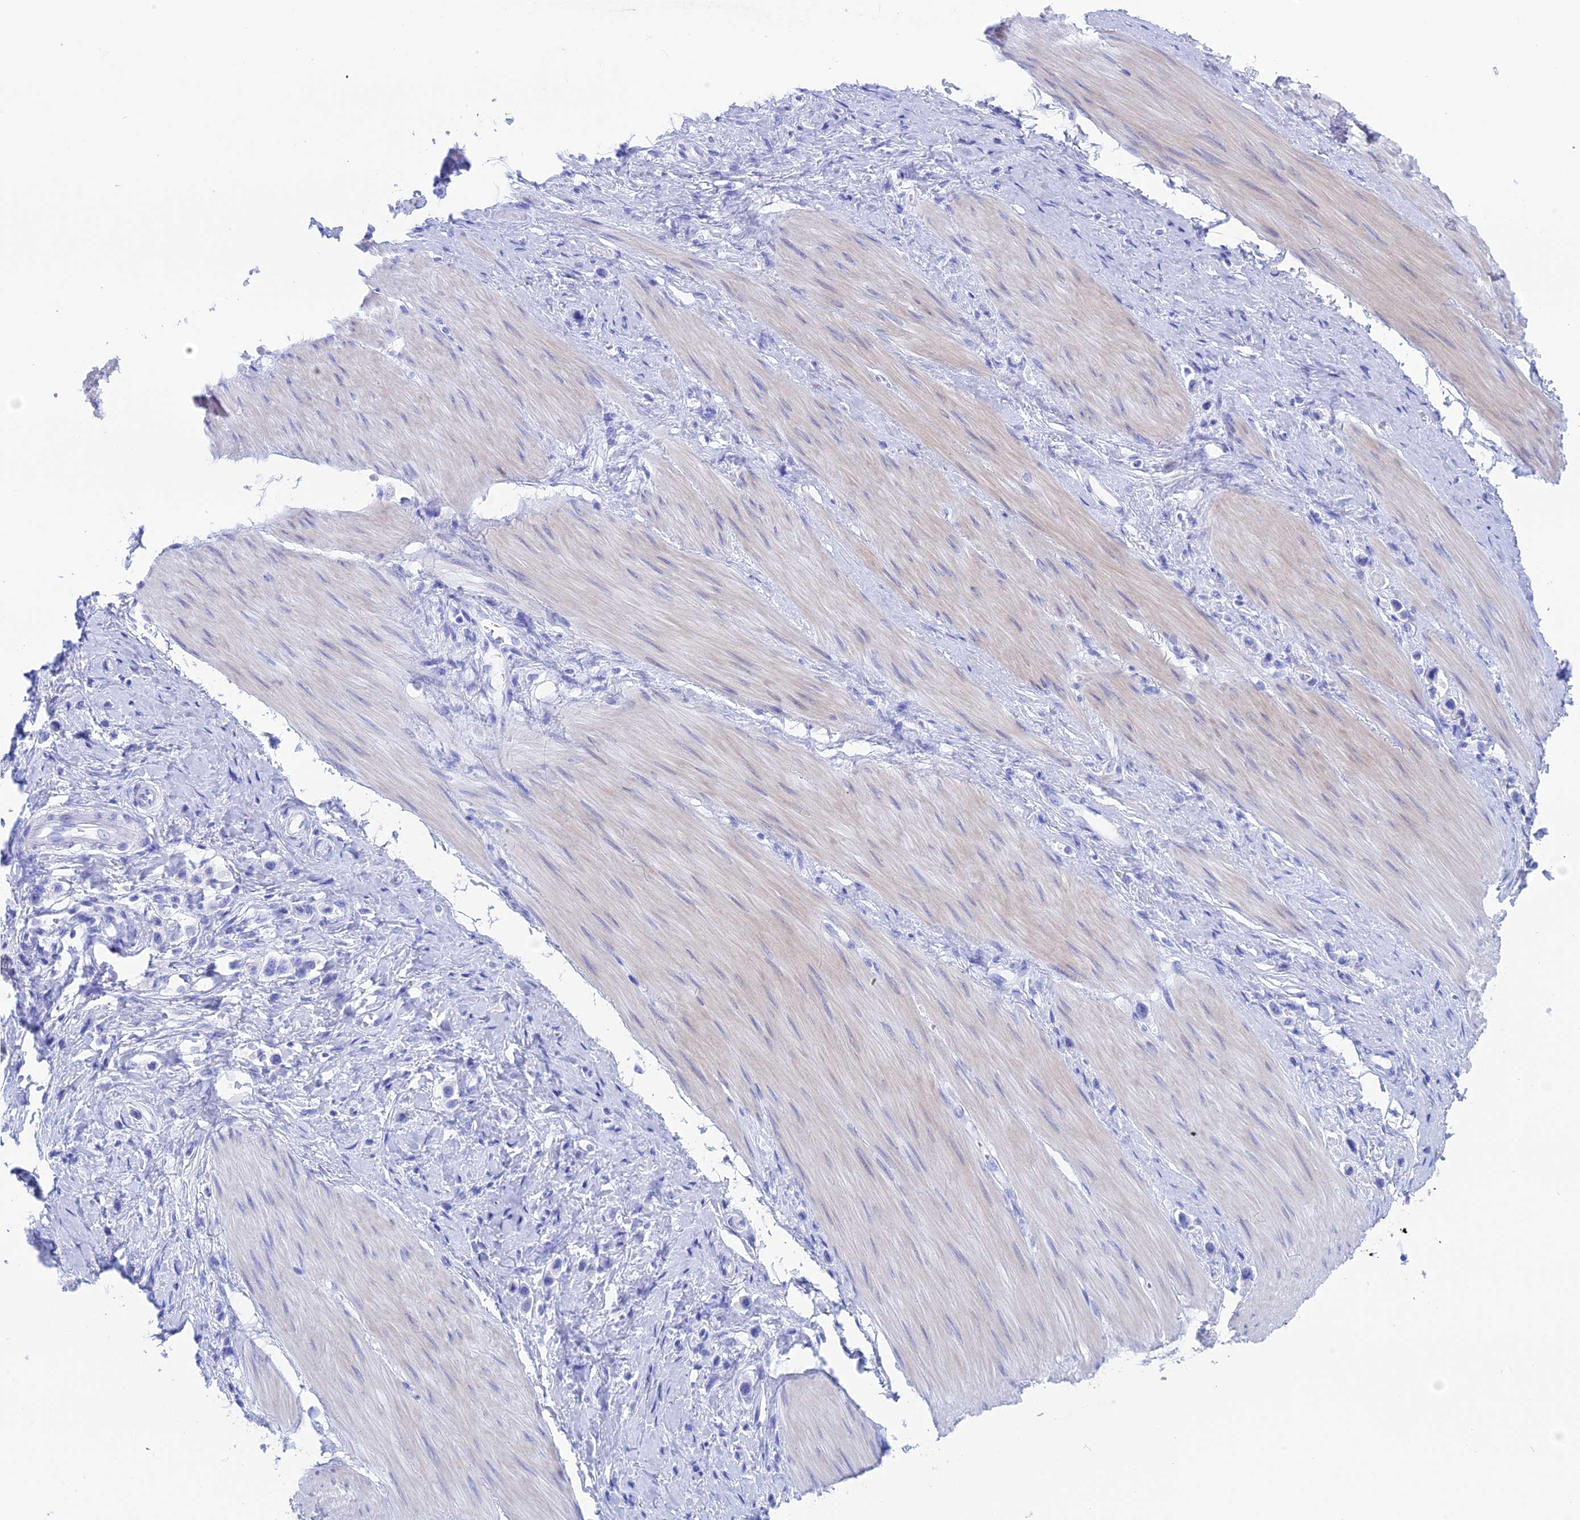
{"staining": {"intensity": "negative", "quantity": "none", "location": "none"}, "tissue": "stomach cancer", "cell_type": "Tumor cells", "image_type": "cancer", "snomed": [{"axis": "morphology", "description": "Adenocarcinoma, NOS"}, {"axis": "topography", "description": "Stomach"}], "caption": "DAB (3,3'-diaminobenzidine) immunohistochemical staining of human stomach cancer (adenocarcinoma) demonstrates no significant positivity in tumor cells. (DAB (3,3'-diaminobenzidine) immunohistochemistry (IHC), high magnification).", "gene": "ERICH4", "patient": {"sex": "female", "age": 65}}